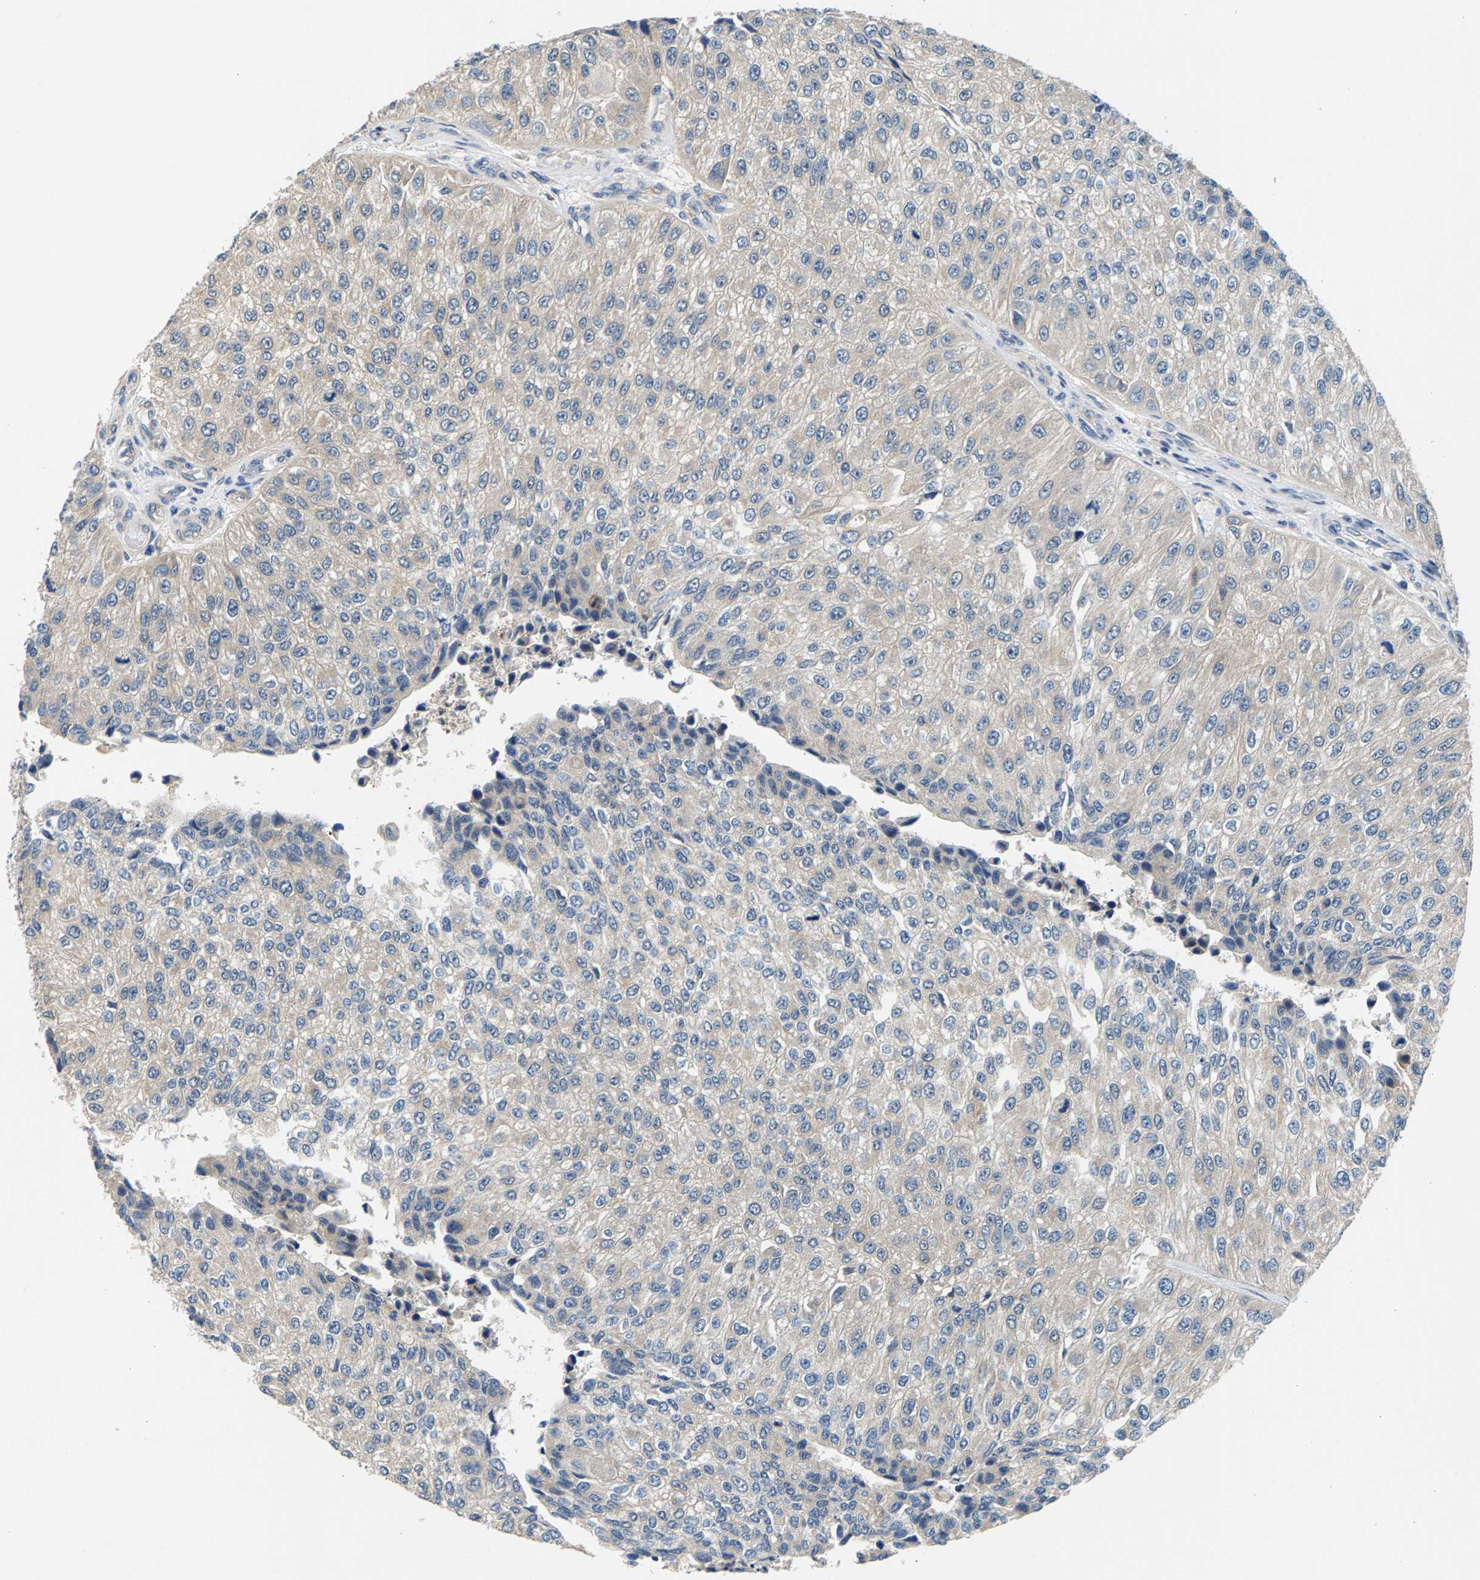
{"staining": {"intensity": "weak", "quantity": "<25%", "location": "cytoplasmic/membranous"}, "tissue": "urothelial cancer", "cell_type": "Tumor cells", "image_type": "cancer", "snomed": [{"axis": "morphology", "description": "Urothelial carcinoma, High grade"}, {"axis": "topography", "description": "Kidney"}, {"axis": "topography", "description": "Urinary bladder"}], "caption": "Immunohistochemical staining of human urothelial cancer shows no significant staining in tumor cells.", "gene": "NT5C", "patient": {"sex": "male", "age": 77}}